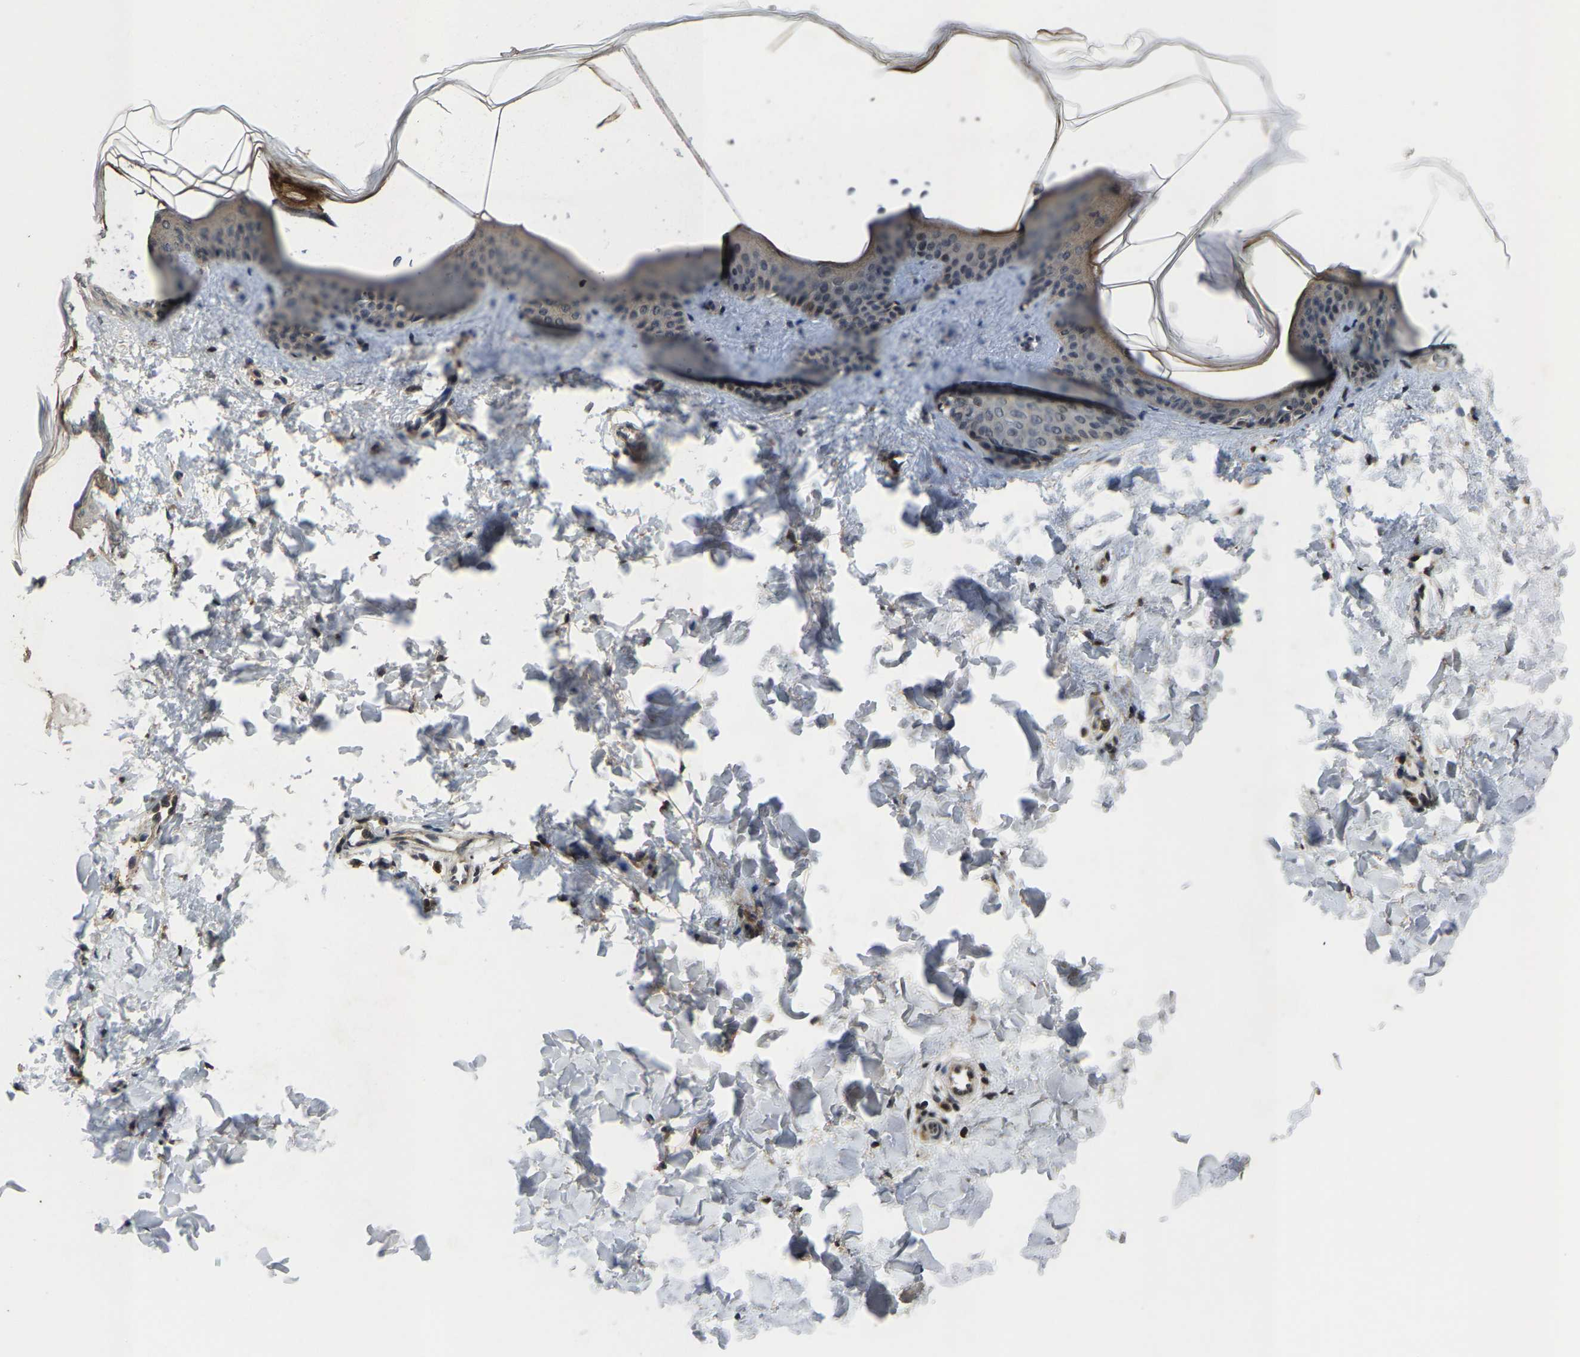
{"staining": {"intensity": "negative", "quantity": "none", "location": "none"}, "tissue": "skin", "cell_type": "Fibroblasts", "image_type": "normal", "snomed": [{"axis": "morphology", "description": "Normal tissue, NOS"}, {"axis": "topography", "description": "Skin"}], "caption": "High power microscopy photomicrograph of an IHC image of unremarkable skin, revealing no significant positivity in fibroblasts.", "gene": "HUWE1", "patient": {"sex": "female", "age": 17}}